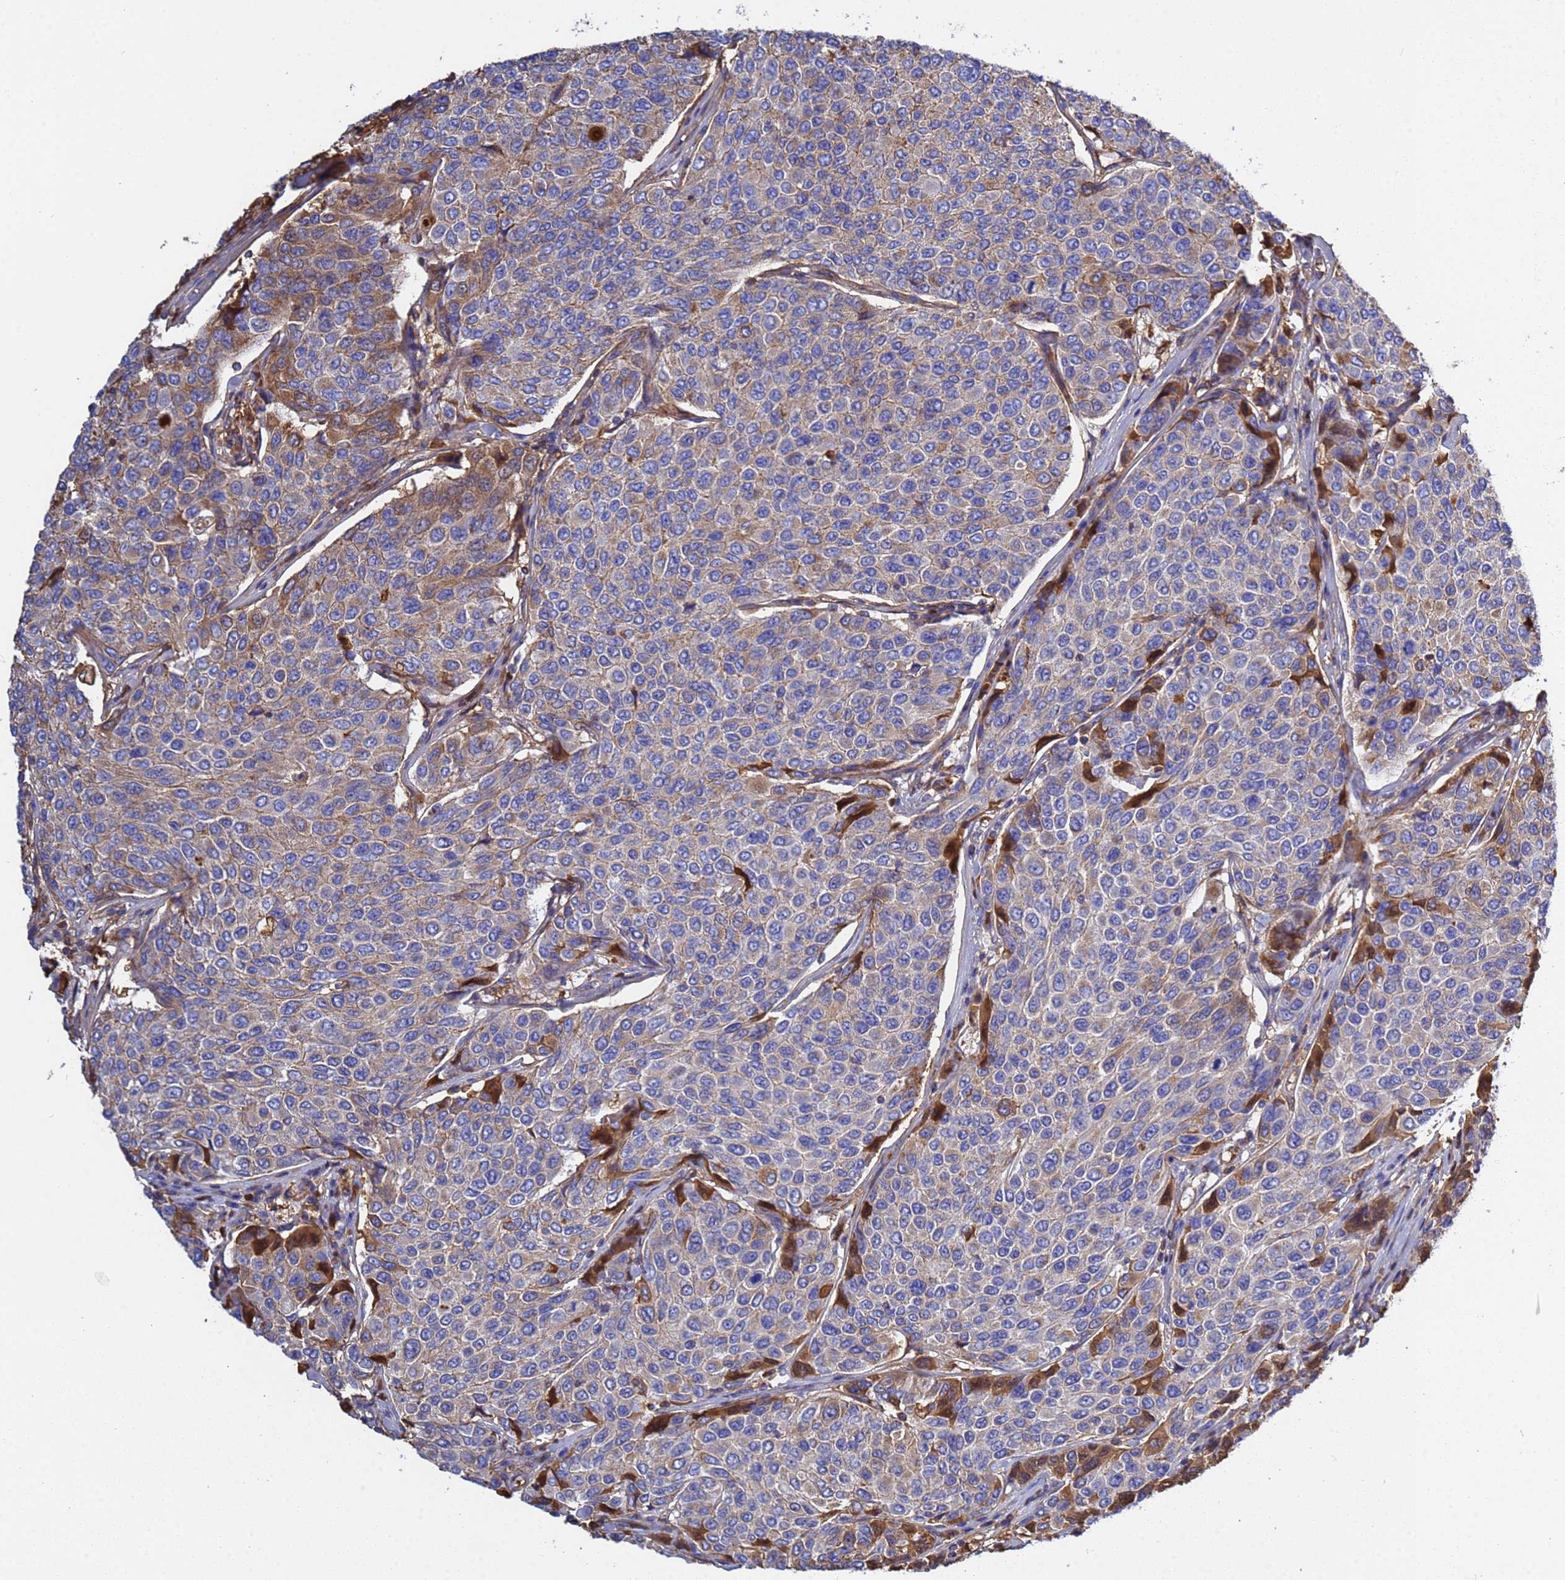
{"staining": {"intensity": "moderate", "quantity": "<25%", "location": "cytoplasmic/membranous"}, "tissue": "breast cancer", "cell_type": "Tumor cells", "image_type": "cancer", "snomed": [{"axis": "morphology", "description": "Duct carcinoma"}, {"axis": "topography", "description": "Breast"}], "caption": "Immunohistochemistry (IHC) photomicrograph of neoplastic tissue: human breast cancer stained using immunohistochemistry (IHC) displays low levels of moderate protein expression localized specifically in the cytoplasmic/membranous of tumor cells, appearing as a cytoplasmic/membranous brown color.", "gene": "GLUD1", "patient": {"sex": "female", "age": 55}}